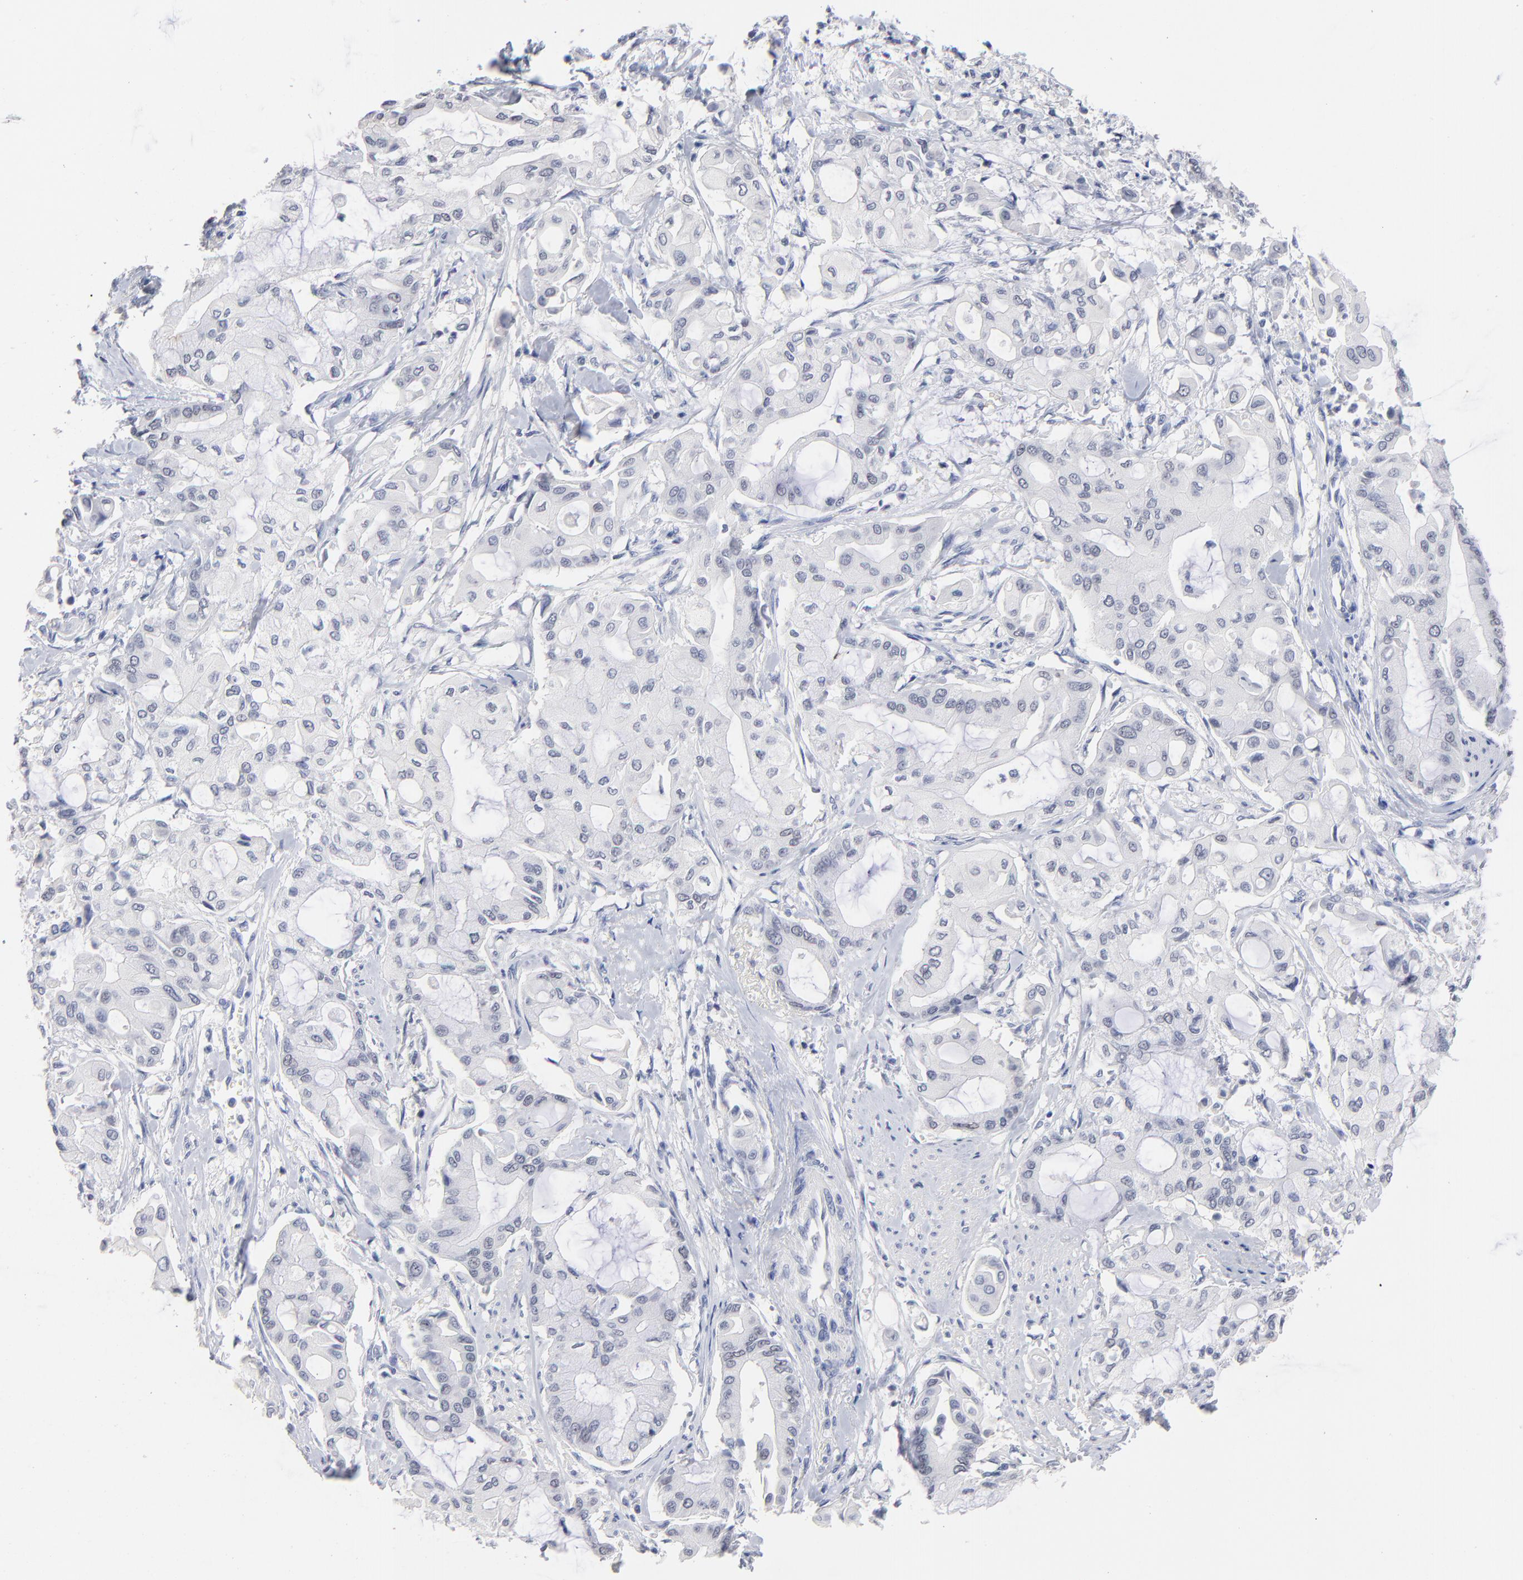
{"staining": {"intensity": "negative", "quantity": "none", "location": "none"}, "tissue": "pancreatic cancer", "cell_type": "Tumor cells", "image_type": "cancer", "snomed": [{"axis": "morphology", "description": "Adenocarcinoma, NOS"}, {"axis": "morphology", "description": "Adenocarcinoma, metastatic, NOS"}, {"axis": "topography", "description": "Lymph node"}, {"axis": "topography", "description": "Pancreas"}, {"axis": "topography", "description": "Duodenum"}], "caption": "IHC histopathology image of pancreatic cancer (adenocarcinoma) stained for a protein (brown), which demonstrates no expression in tumor cells.", "gene": "ORC2", "patient": {"sex": "female", "age": 64}}